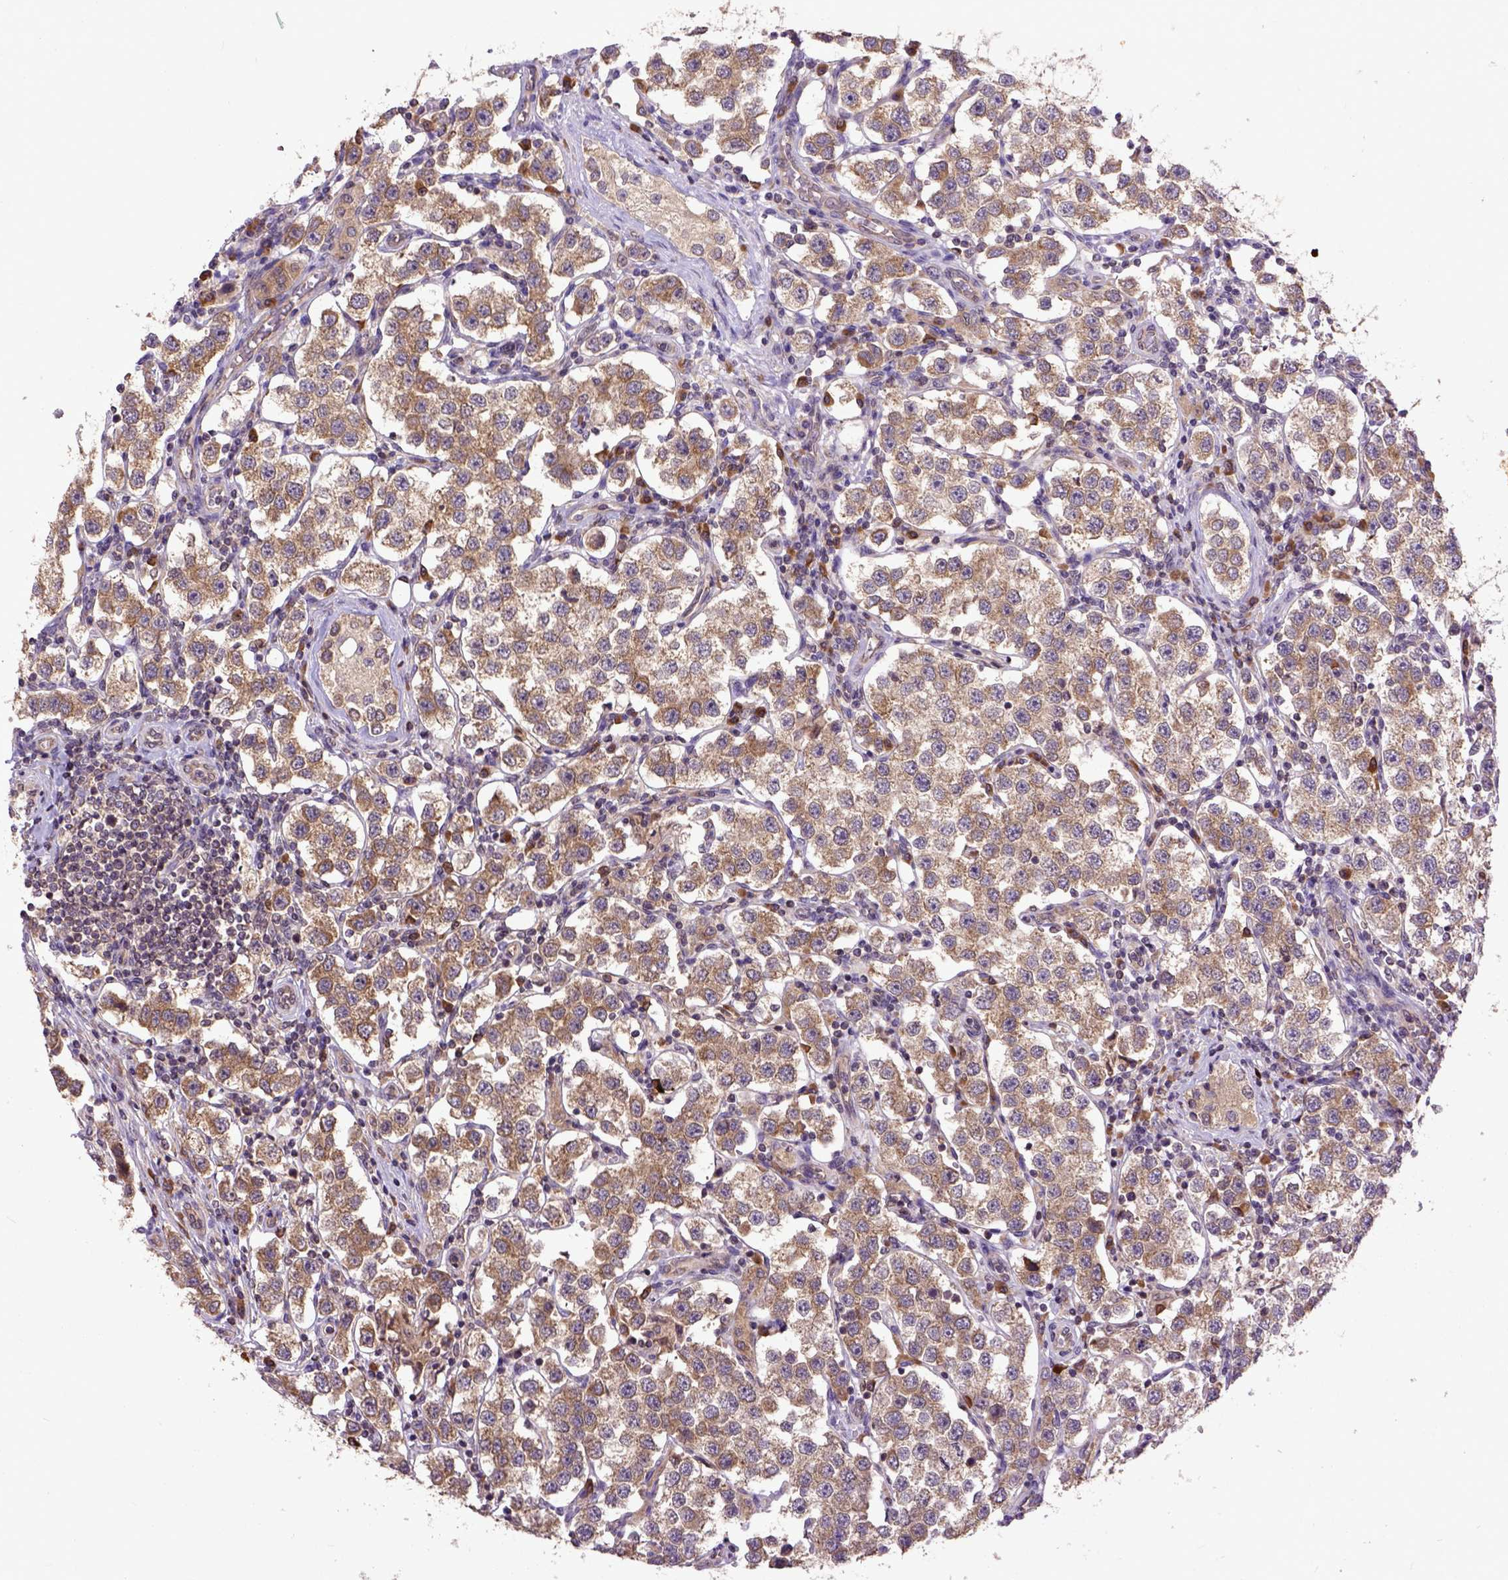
{"staining": {"intensity": "moderate", "quantity": ">75%", "location": "cytoplasmic/membranous"}, "tissue": "testis cancer", "cell_type": "Tumor cells", "image_type": "cancer", "snomed": [{"axis": "morphology", "description": "Seminoma, NOS"}, {"axis": "topography", "description": "Testis"}], "caption": "Testis cancer (seminoma) stained for a protein displays moderate cytoplasmic/membranous positivity in tumor cells.", "gene": "ARL1", "patient": {"sex": "male", "age": 37}}